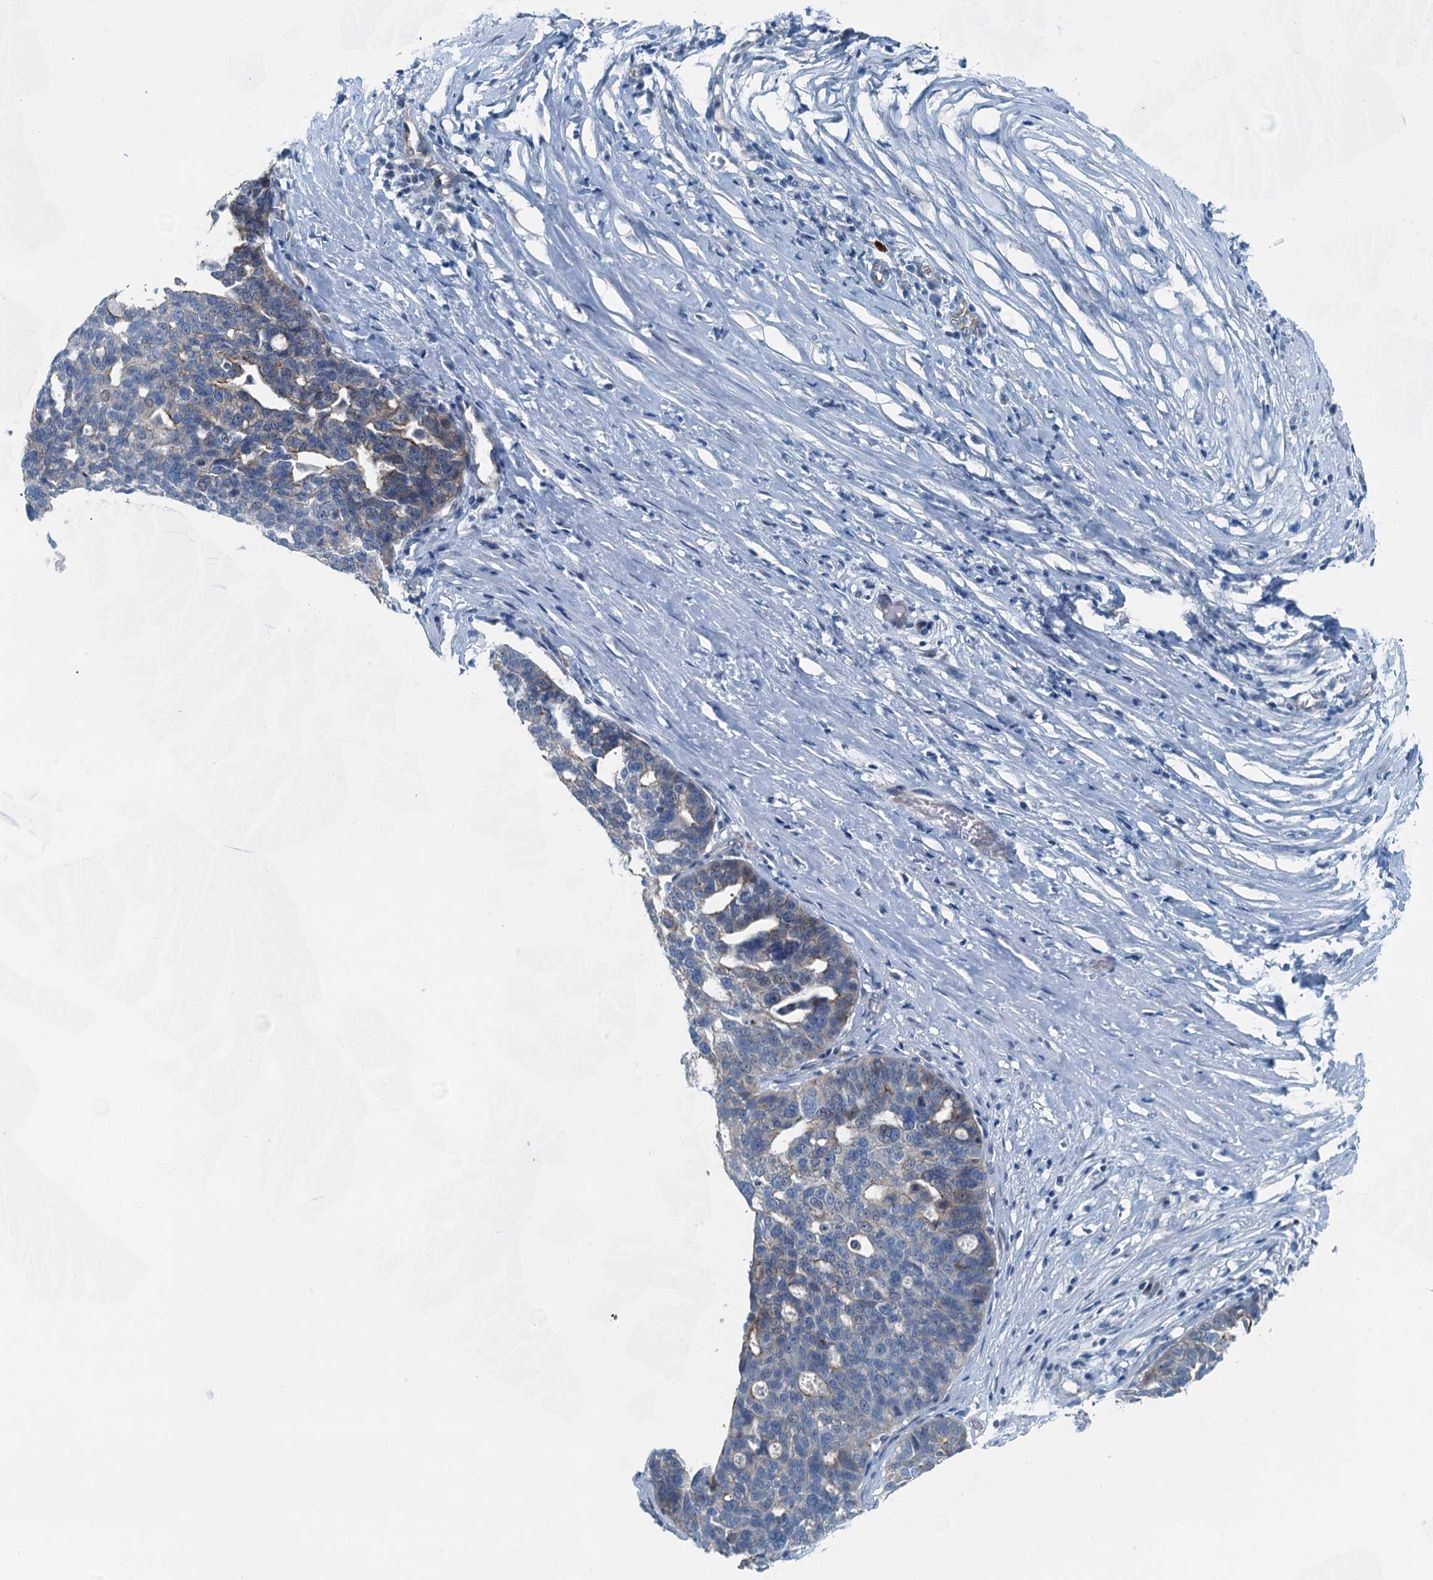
{"staining": {"intensity": "weak", "quantity": "<25%", "location": "cytoplasmic/membranous"}, "tissue": "ovarian cancer", "cell_type": "Tumor cells", "image_type": "cancer", "snomed": [{"axis": "morphology", "description": "Cystadenocarcinoma, serous, NOS"}, {"axis": "topography", "description": "Ovary"}], "caption": "Human serous cystadenocarcinoma (ovarian) stained for a protein using immunohistochemistry (IHC) exhibits no staining in tumor cells.", "gene": "GFOD2", "patient": {"sex": "female", "age": 59}}